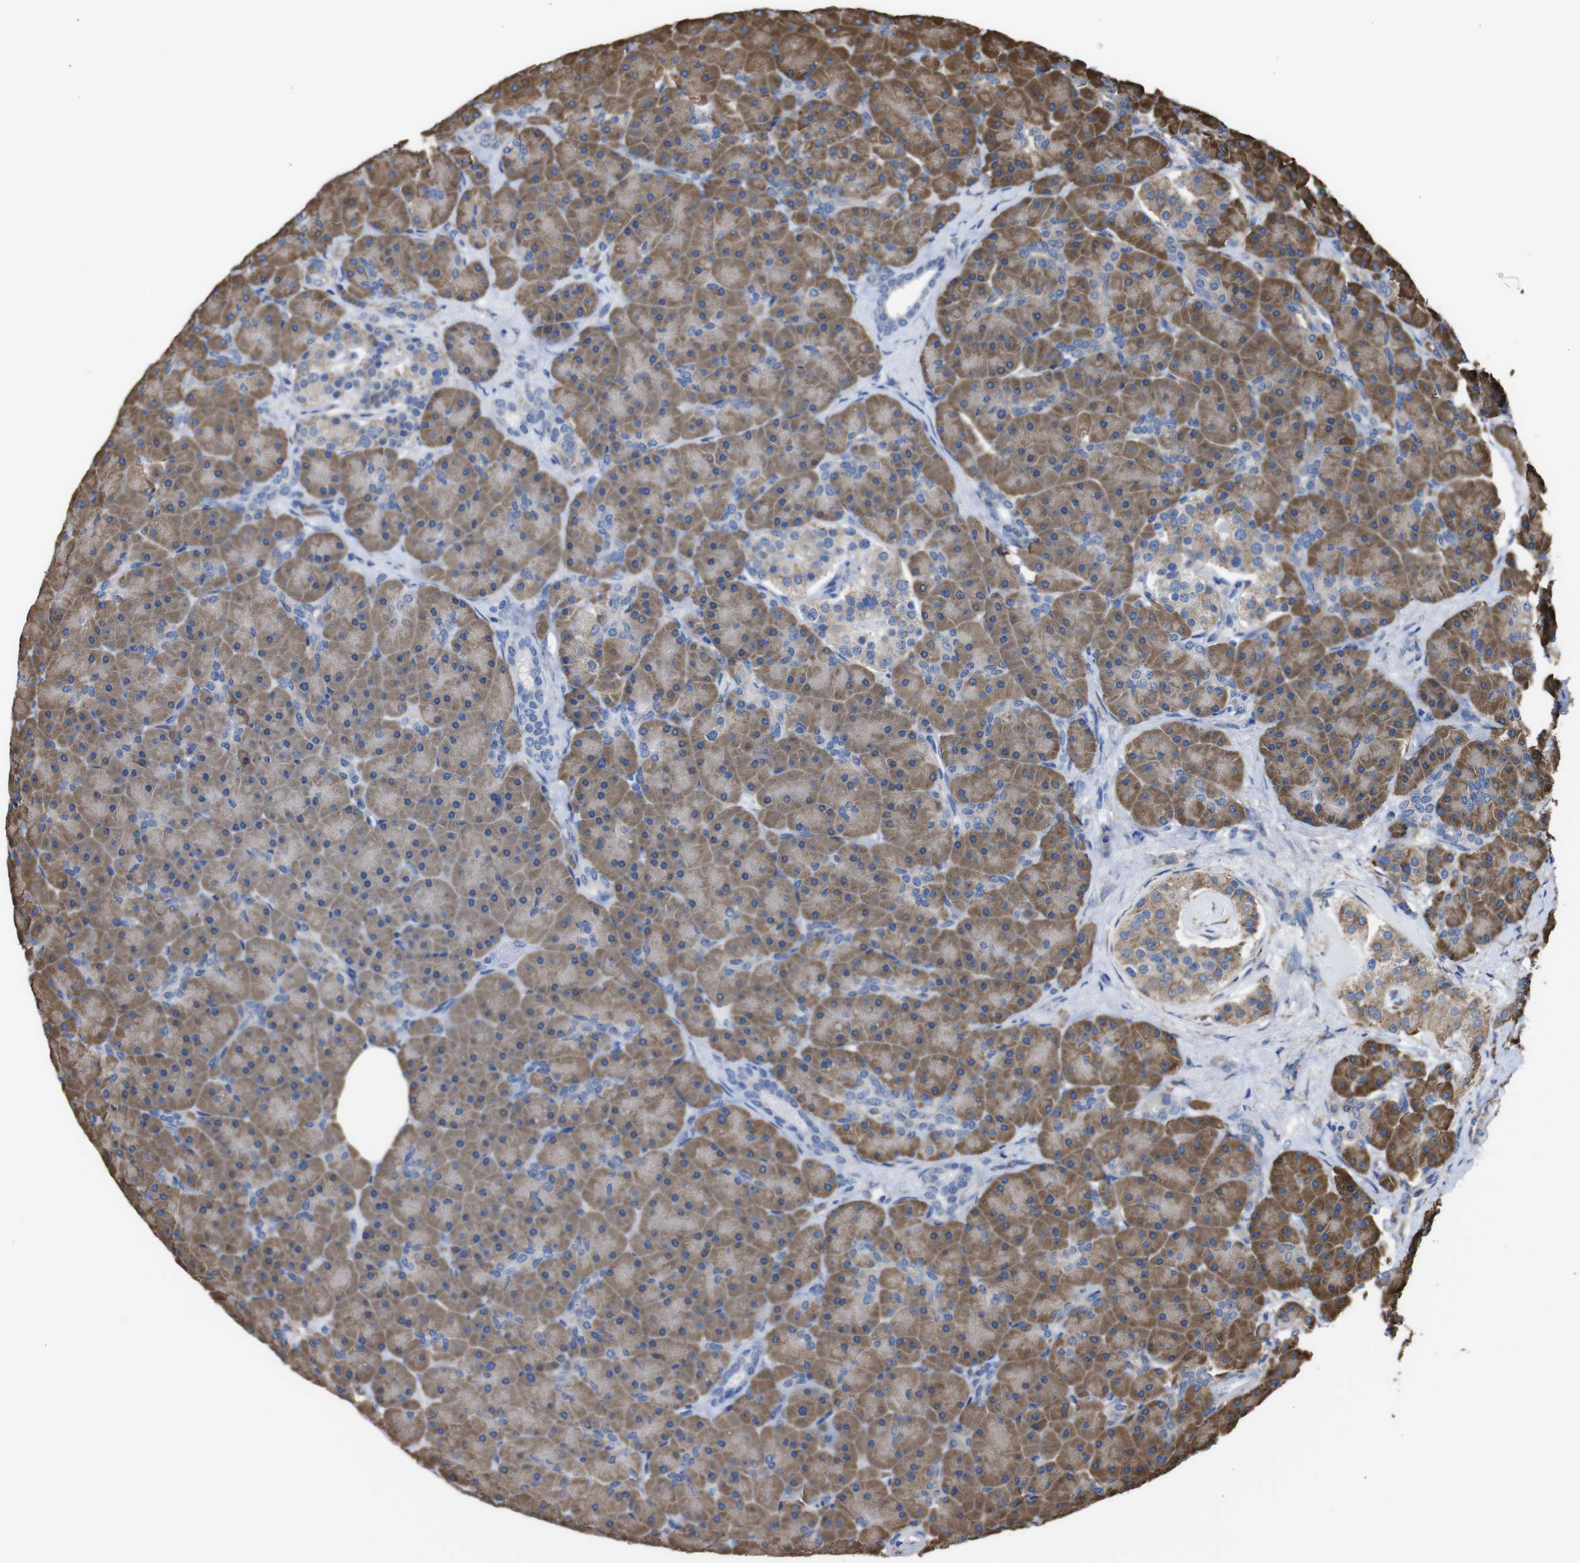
{"staining": {"intensity": "moderate", "quantity": ">75%", "location": "cytoplasmic/membranous"}, "tissue": "pancreas", "cell_type": "Exocrine glandular cells", "image_type": "normal", "snomed": [{"axis": "morphology", "description": "Normal tissue, NOS"}, {"axis": "topography", "description": "Pancreas"}], "caption": "IHC histopathology image of unremarkable pancreas stained for a protein (brown), which demonstrates medium levels of moderate cytoplasmic/membranous positivity in about >75% of exocrine glandular cells.", "gene": "PPIB", "patient": {"sex": "male", "age": 66}}